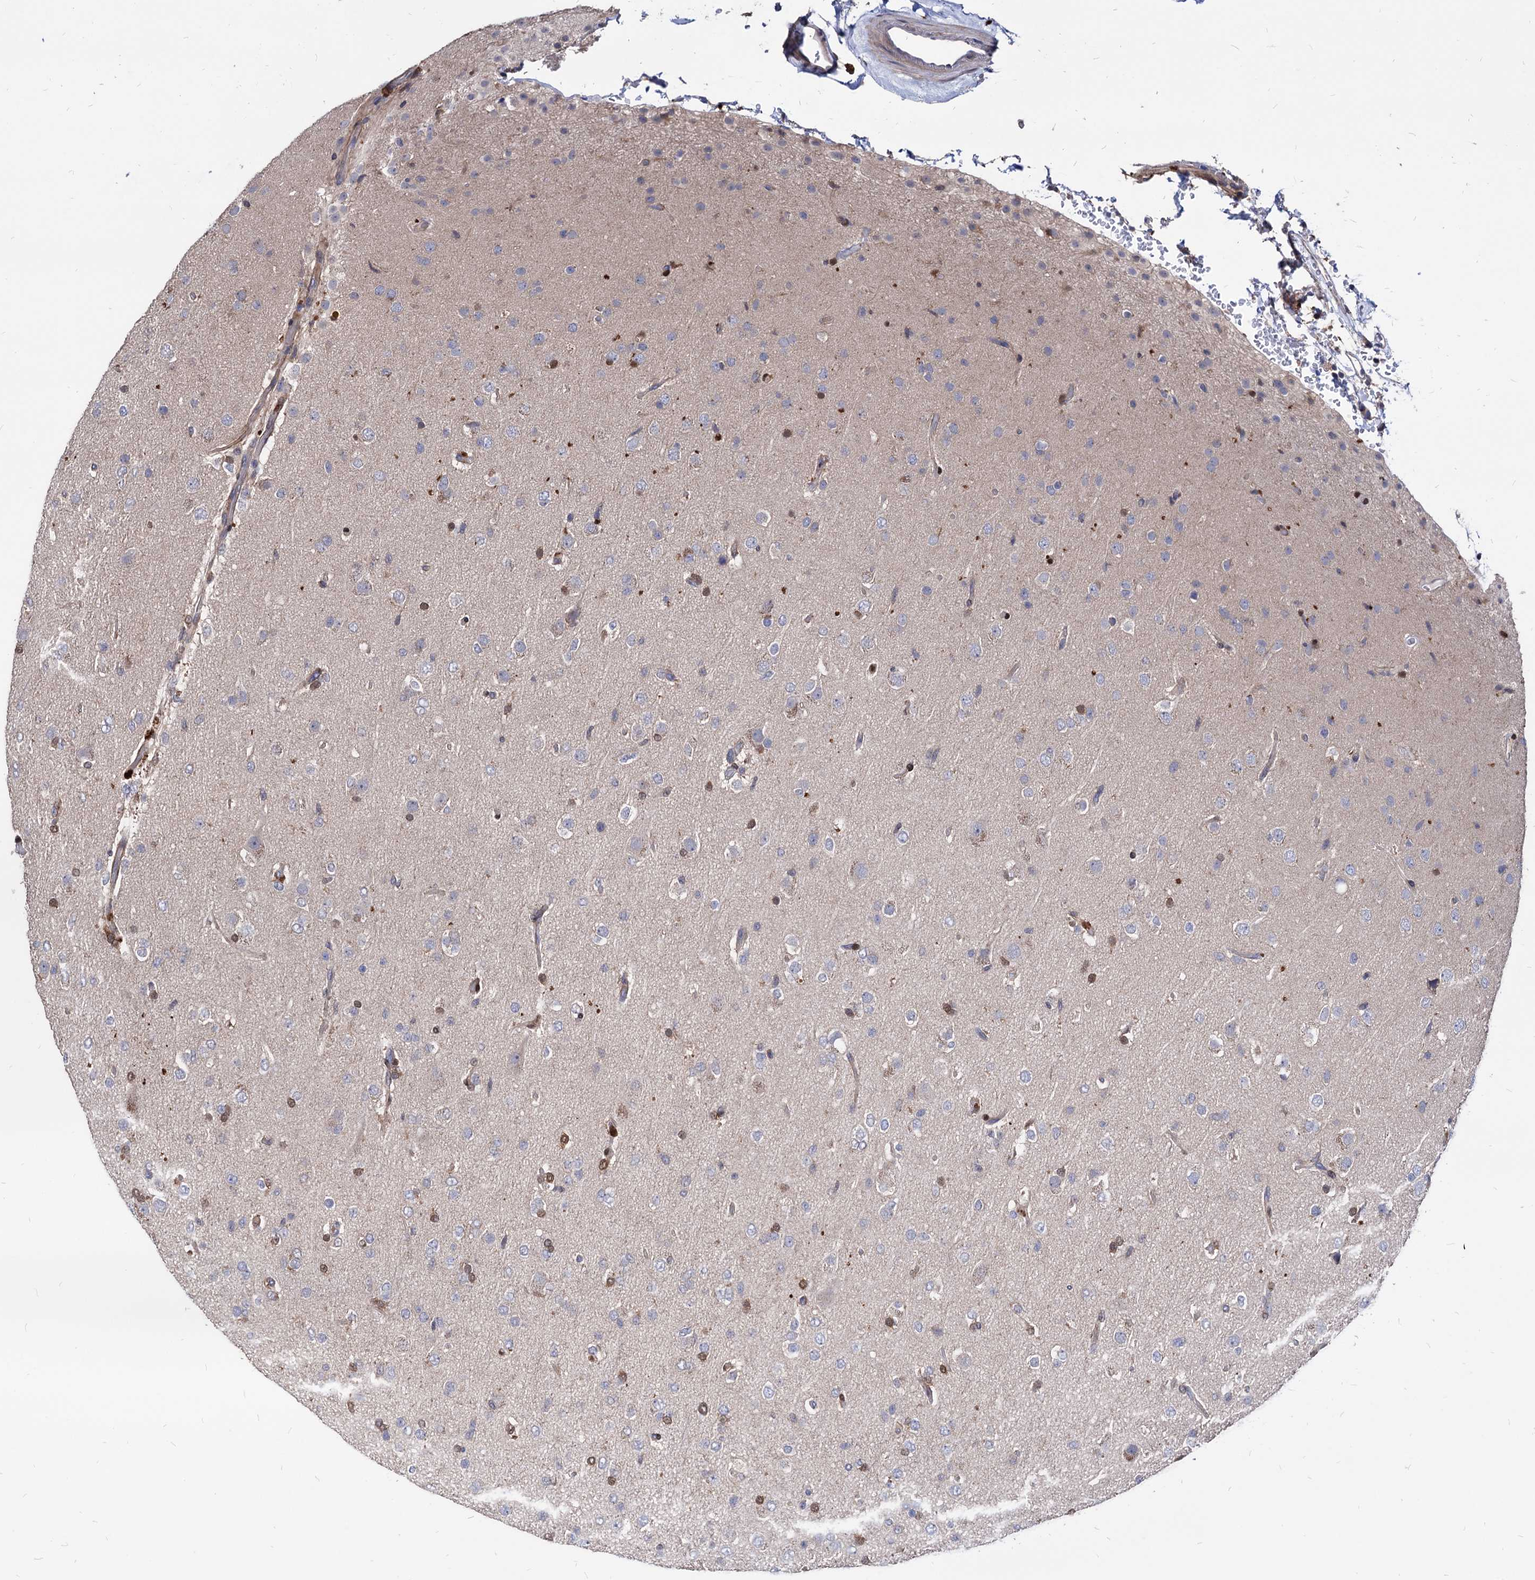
{"staining": {"intensity": "negative", "quantity": "none", "location": "none"}, "tissue": "glioma", "cell_type": "Tumor cells", "image_type": "cancer", "snomed": [{"axis": "morphology", "description": "Glioma, malignant, Low grade"}, {"axis": "topography", "description": "Brain"}], "caption": "Micrograph shows no protein staining in tumor cells of glioma tissue. (Stains: DAB (3,3'-diaminobenzidine) immunohistochemistry with hematoxylin counter stain, Microscopy: brightfield microscopy at high magnification).", "gene": "CPPED1", "patient": {"sex": "male", "age": 65}}